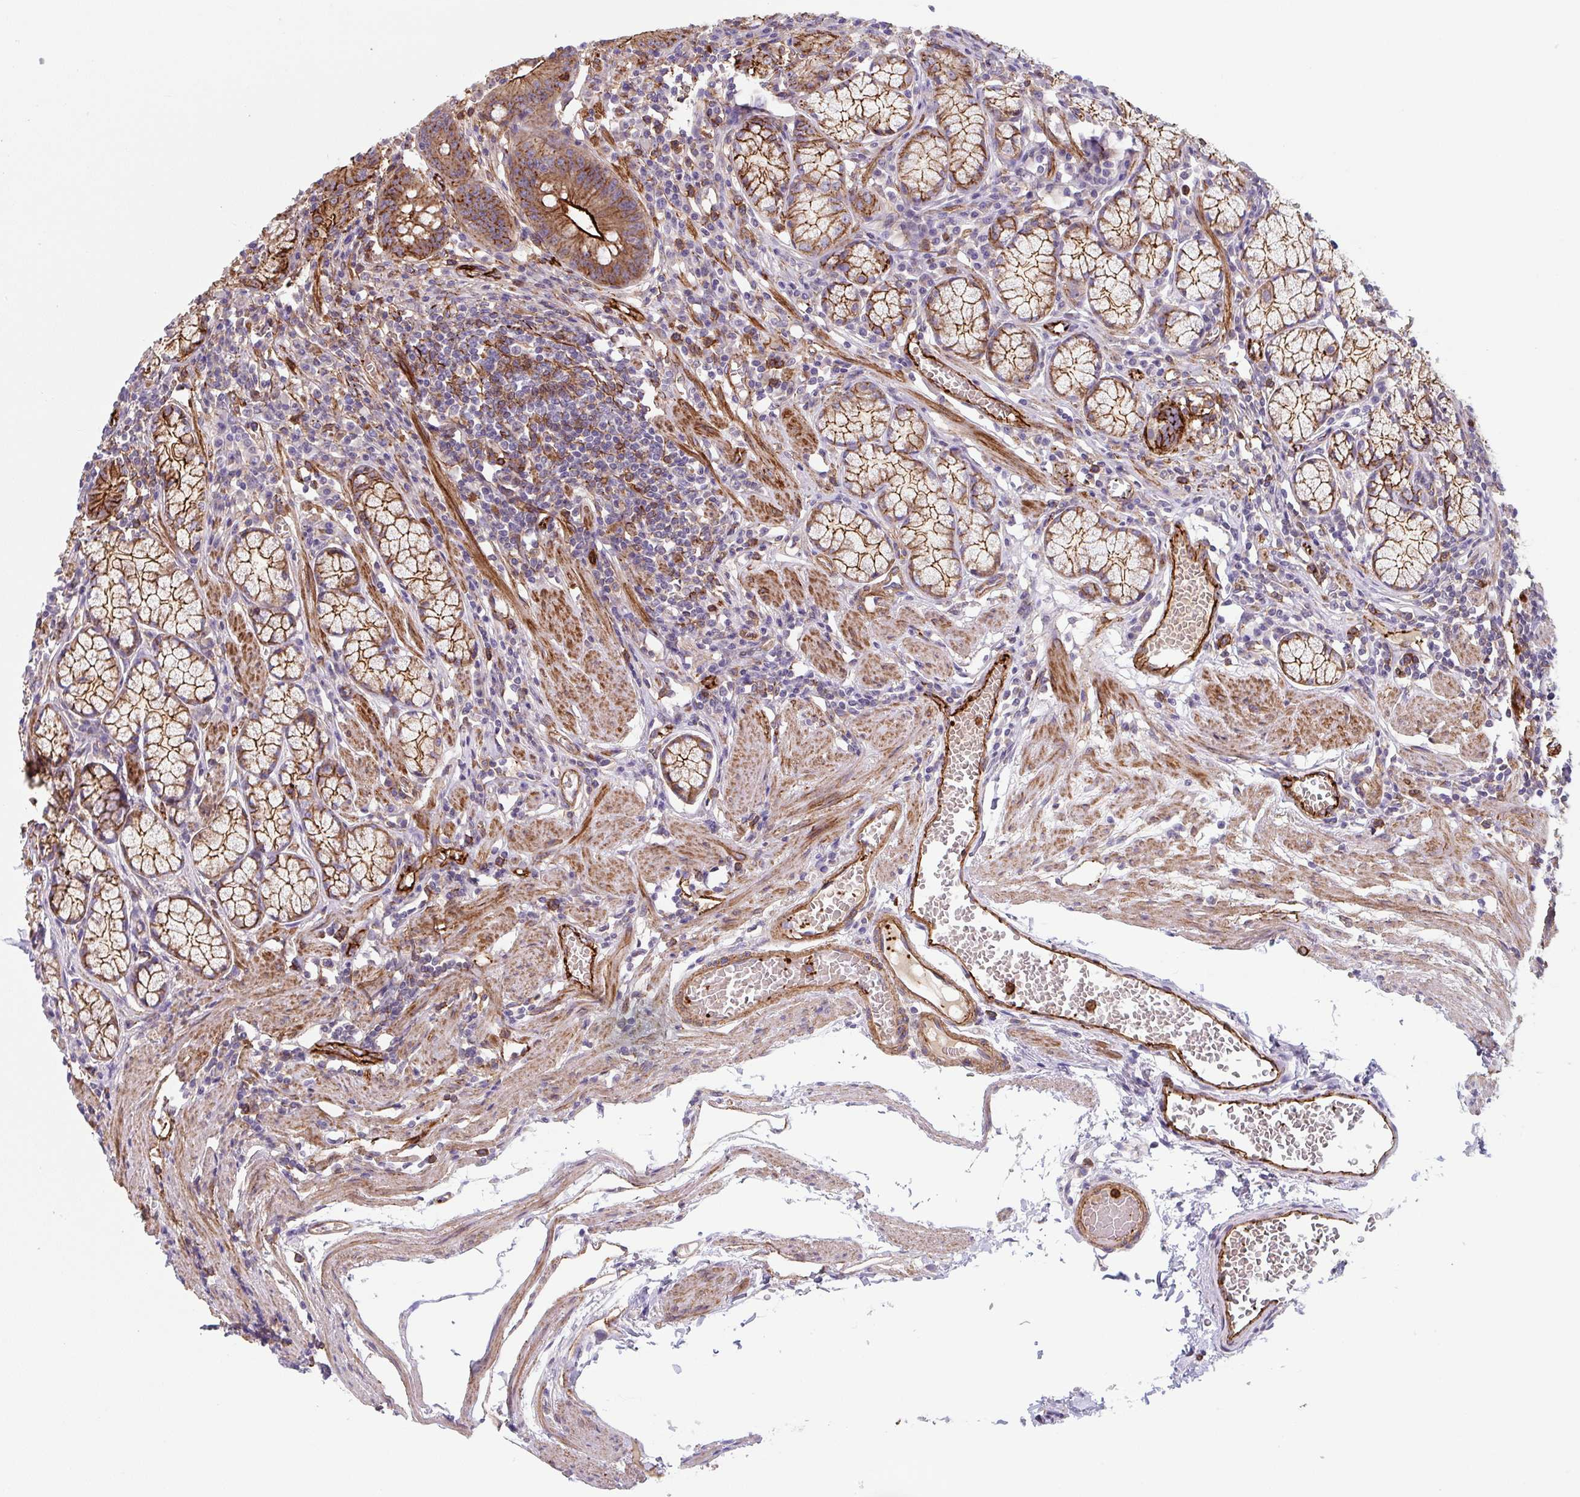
{"staining": {"intensity": "moderate", "quantity": ">75%", "location": "cytoplasmic/membranous"}, "tissue": "stomach", "cell_type": "Glandular cells", "image_type": "normal", "snomed": [{"axis": "morphology", "description": "Normal tissue, NOS"}, {"axis": "topography", "description": "Stomach"}], "caption": "Immunohistochemistry (IHC) photomicrograph of normal human stomach stained for a protein (brown), which exhibits medium levels of moderate cytoplasmic/membranous staining in about >75% of glandular cells.", "gene": "DHFR2", "patient": {"sex": "male", "age": 55}}